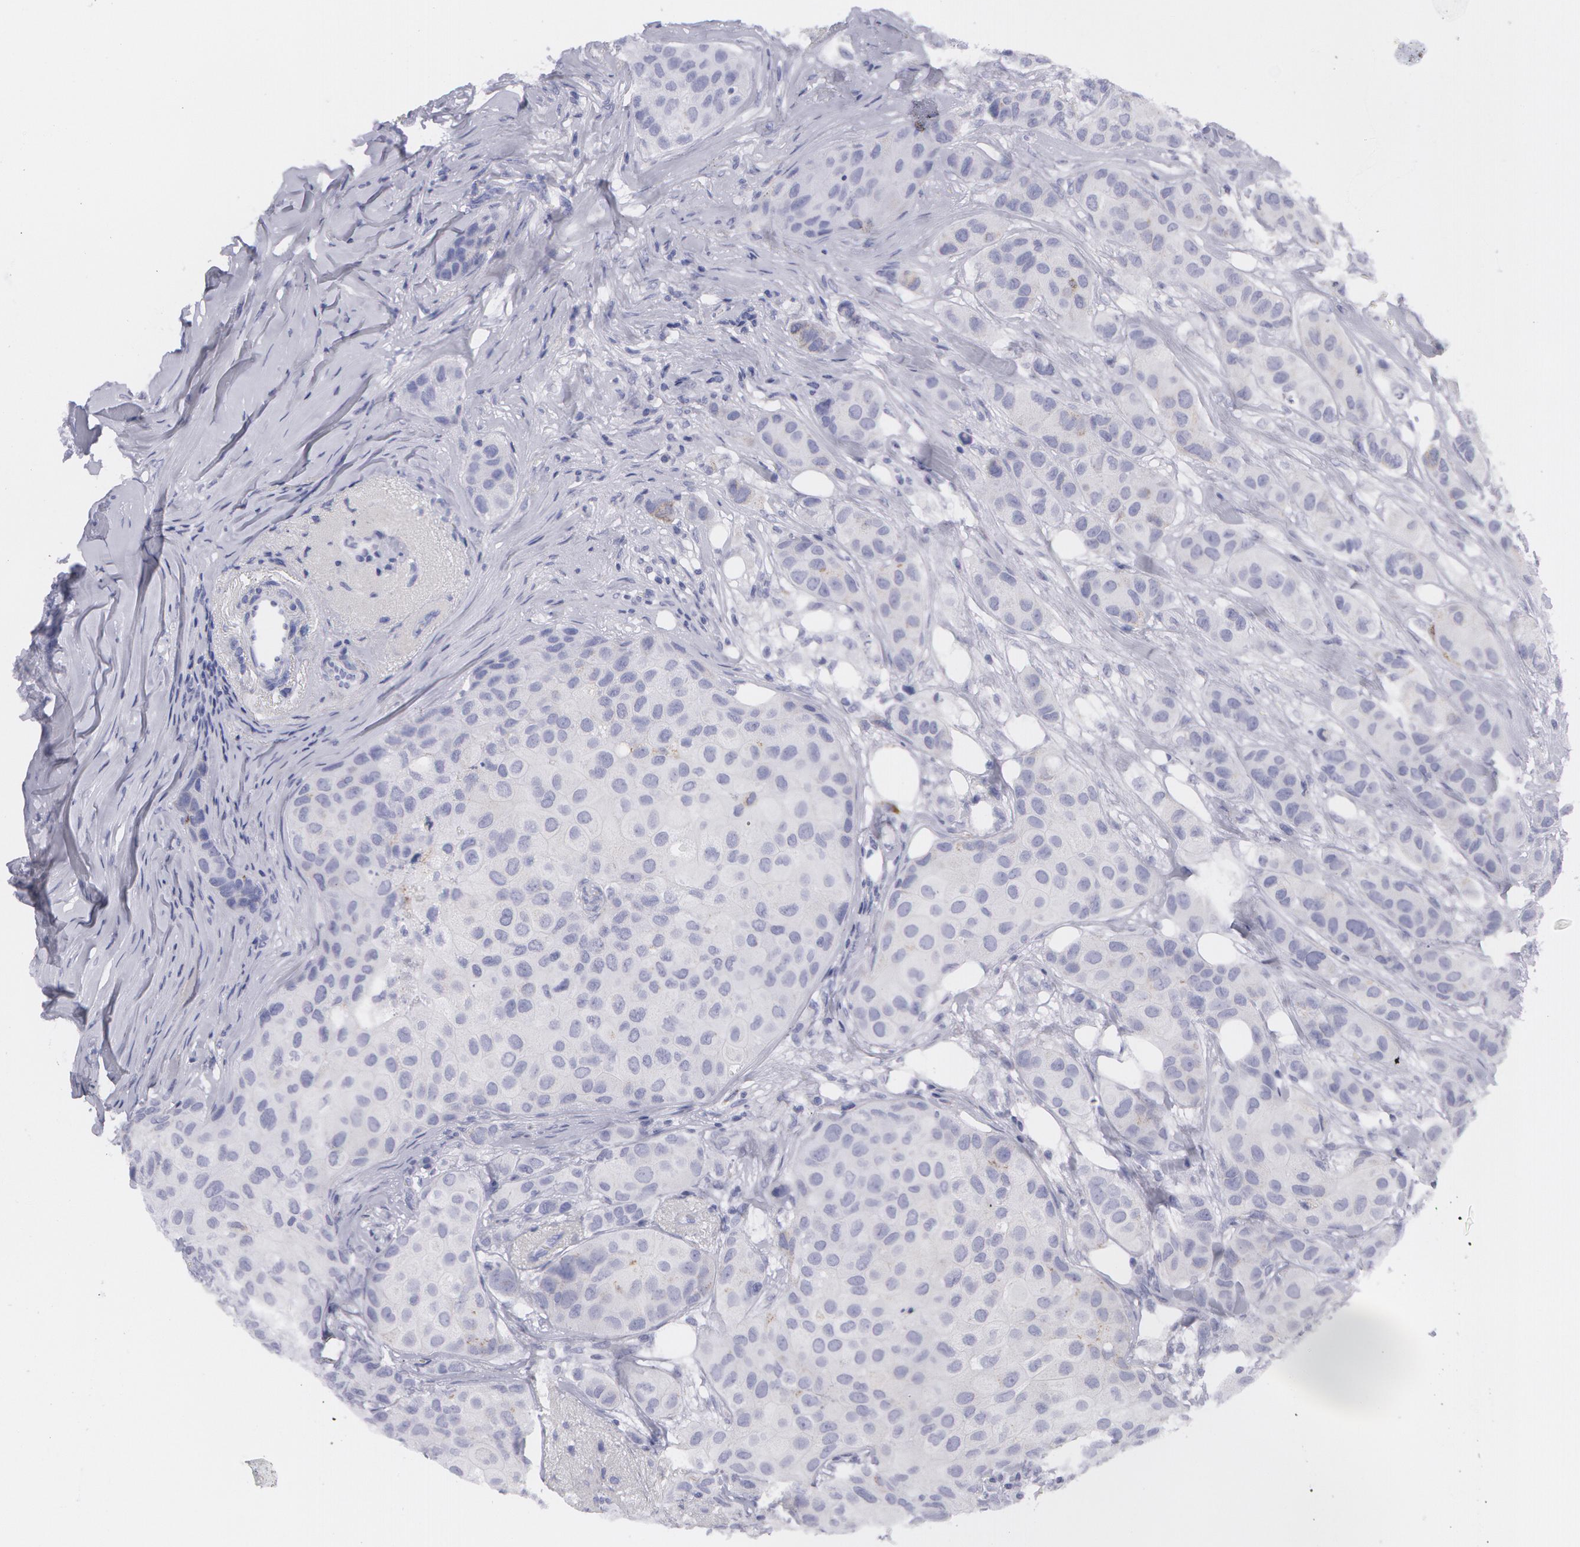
{"staining": {"intensity": "negative", "quantity": "none", "location": "none"}, "tissue": "breast cancer", "cell_type": "Tumor cells", "image_type": "cancer", "snomed": [{"axis": "morphology", "description": "Duct carcinoma"}, {"axis": "topography", "description": "Breast"}], "caption": "DAB immunohistochemical staining of invasive ductal carcinoma (breast) exhibits no significant staining in tumor cells.", "gene": "AMACR", "patient": {"sex": "female", "age": 68}}